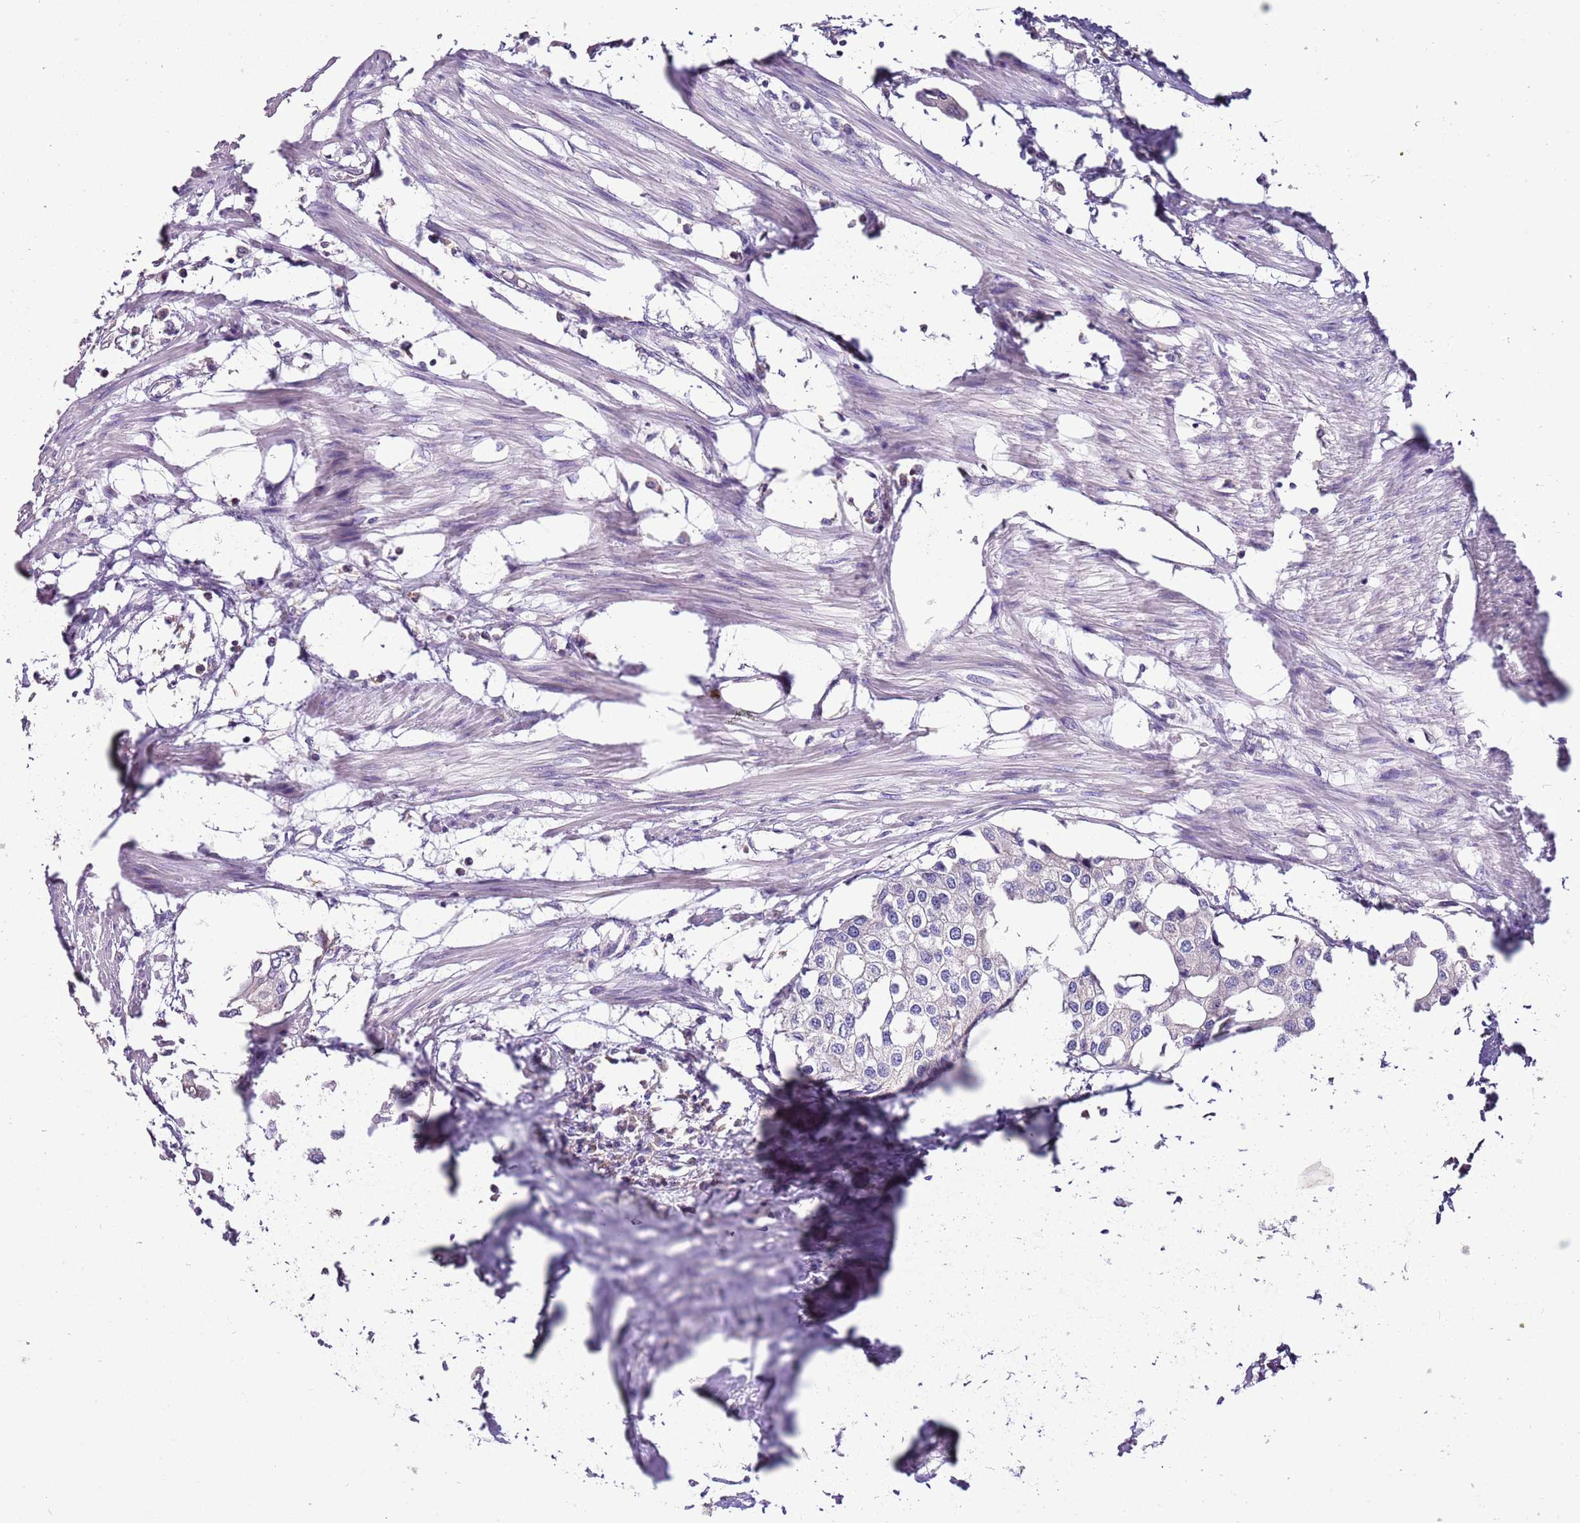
{"staining": {"intensity": "negative", "quantity": "none", "location": "none"}, "tissue": "urothelial cancer", "cell_type": "Tumor cells", "image_type": "cancer", "snomed": [{"axis": "morphology", "description": "Urothelial carcinoma, High grade"}, {"axis": "topography", "description": "Urinary bladder"}], "caption": "Immunohistochemistry (IHC) of urothelial carcinoma (high-grade) demonstrates no staining in tumor cells.", "gene": "IGIP", "patient": {"sex": "male", "age": 64}}